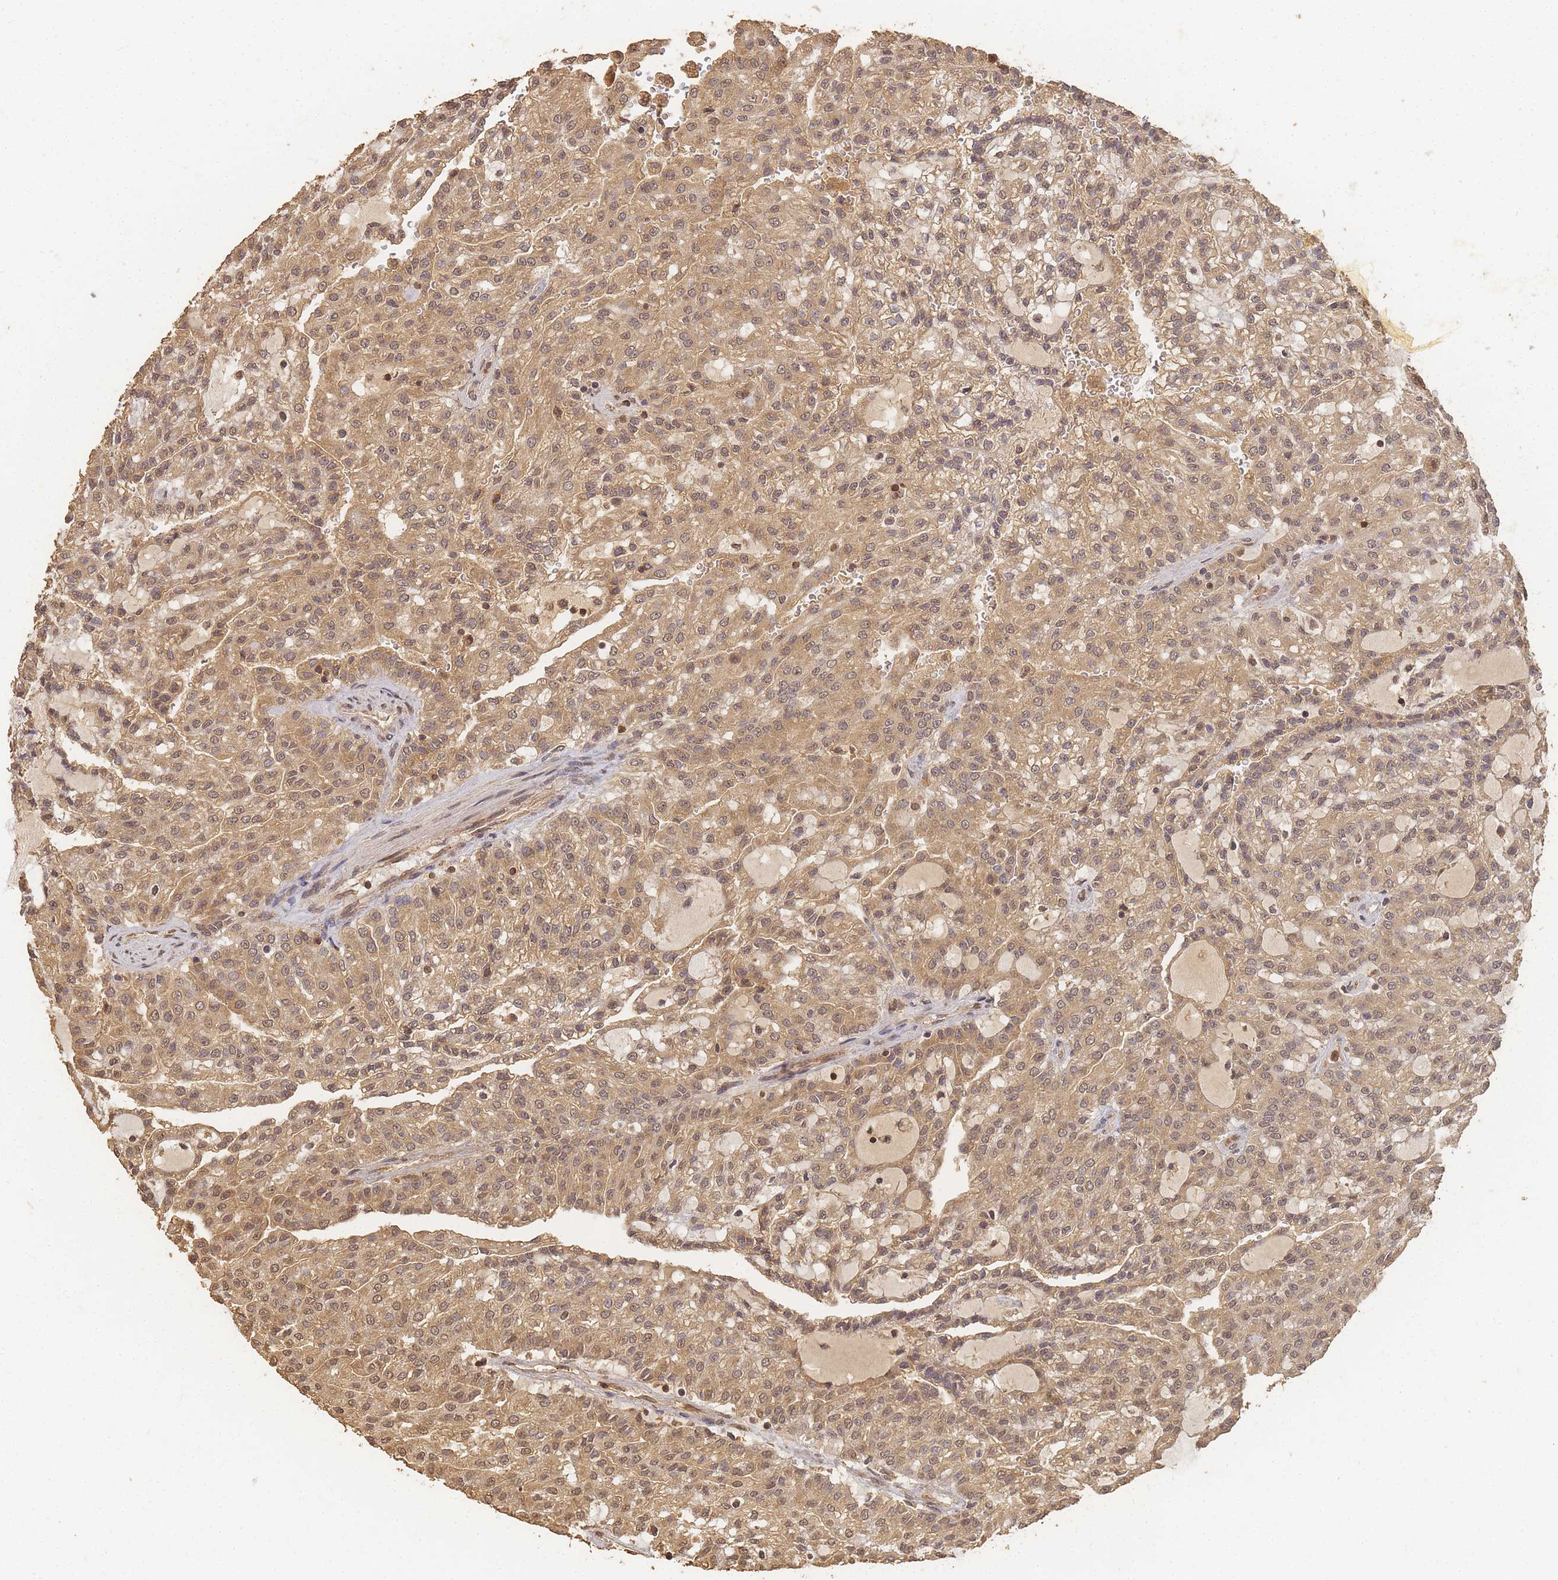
{"staining": {"intensity": "moderate", "quantity": ">75%", "location": "cytoplasmic/membranous,nuclear"}, "tissue": "renal cancer", "cell_type": "Tumor cells", "image_type": "cancer", "snomed": [{"axis": "morphology", "description": "Adenocarcinoma, NOS"}, {"axis": "topography", "description": "Kidney"}], "caption": "Brown immunohistochemical staining in human adenocarcinoma (renal) shows moderate cytoplasmic/membranous and nuclear staining in about >75% of tumor cells. The staining was performed using DAB (3,3'-diaminobenzidine), with brown indicating positive protein expression. Nuclei are stained blue with hematoxylin.", "gene": "ALKBH1", "patient": {"sex": "male", "age": 63}}